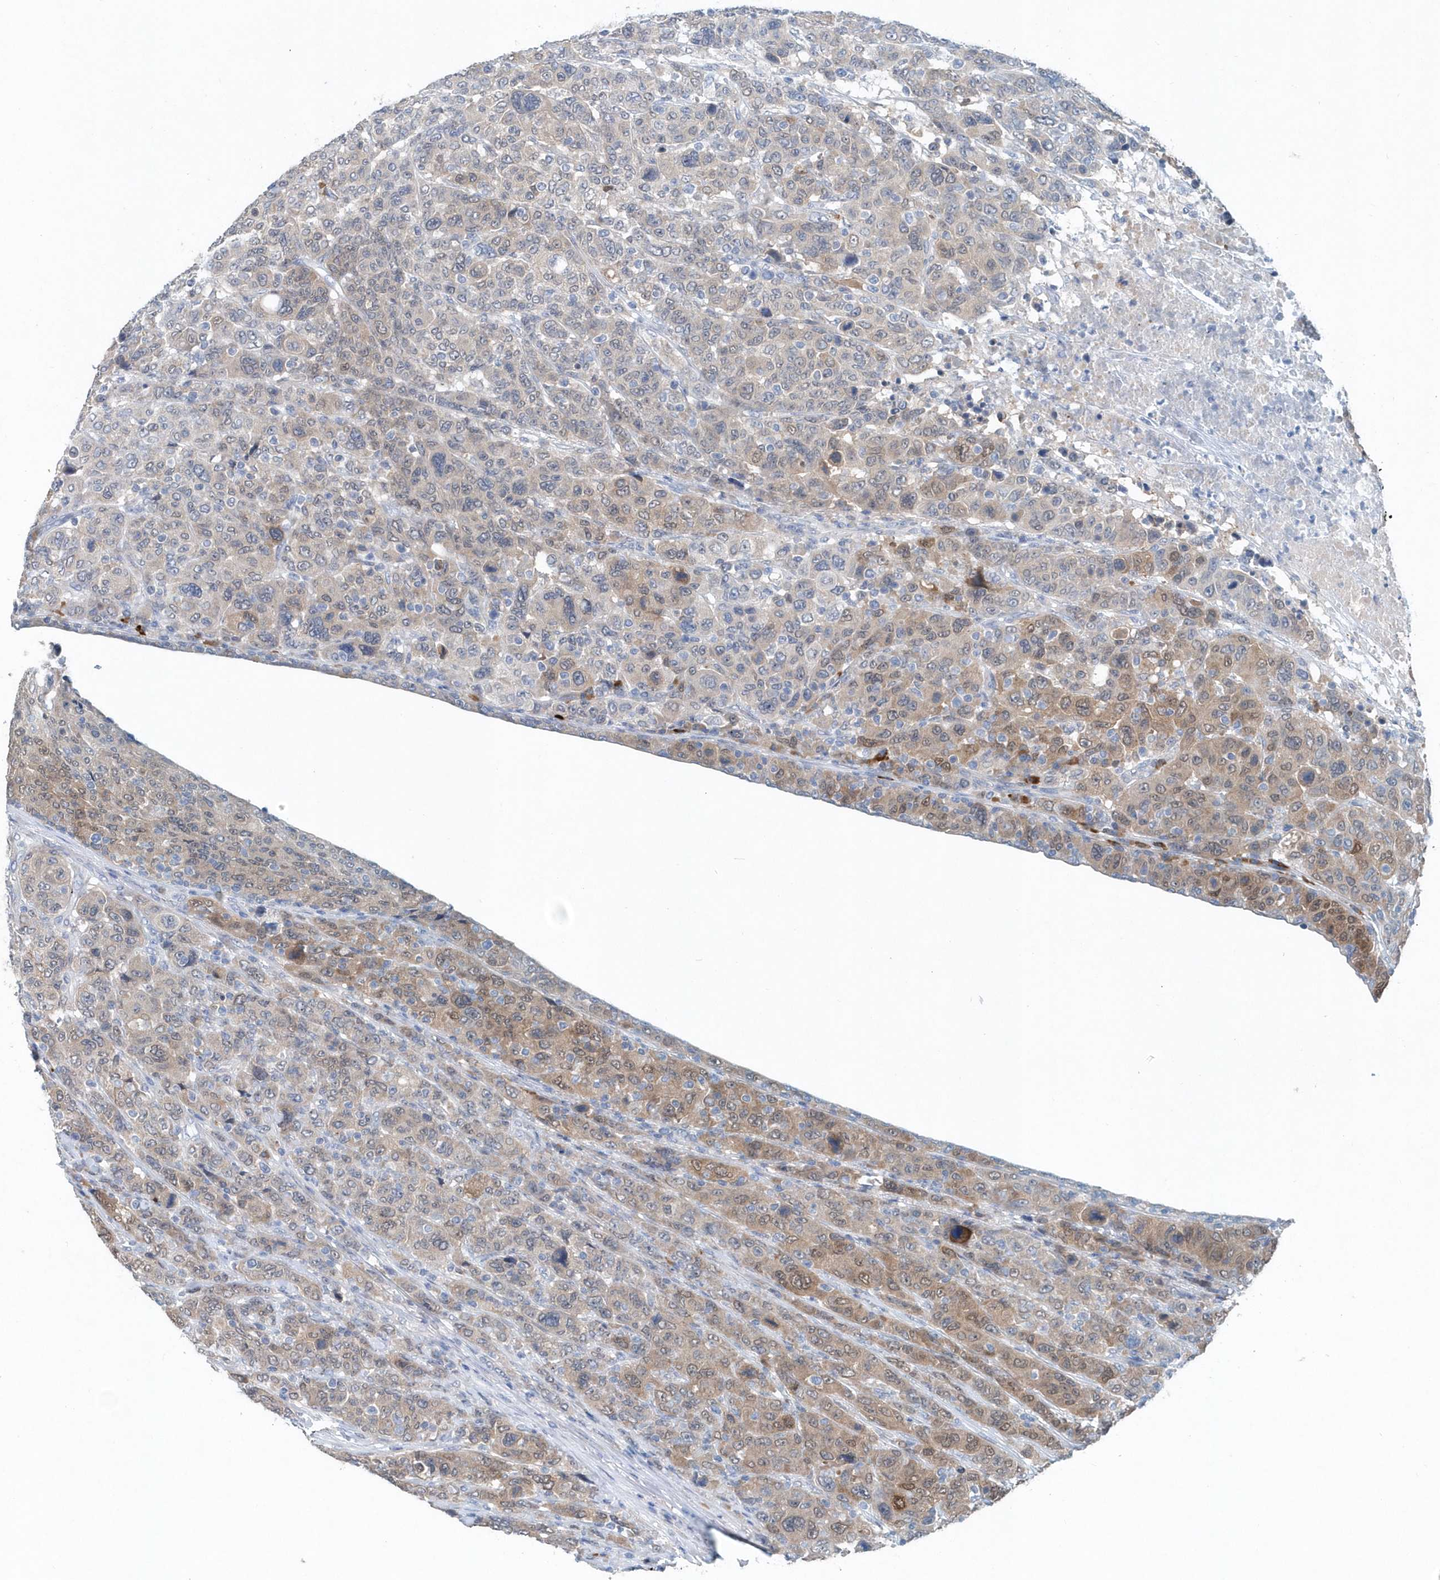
{"staining": {"intensity": "moderate", "quantity": "<25%", "location": "cytoplasmic/membranous,nuclear"}, "tissue": "breast cancer", "cell_type": "Tumor cells", "image_type": "cancer", "snomed": [{"axis": "morphology", "description": "Duct carcinoma"}, {"axis": "topography", "description": "Breast"}], "caption": "The micrograph reveals a brown stain indicating the presence of a protein in the cytoplasmic/membranous and nuclear of tumor cells in invasive ductal carcinoma (breast).", "gene": "PFN2", "patient": {"sex": "female", "age": 37}}